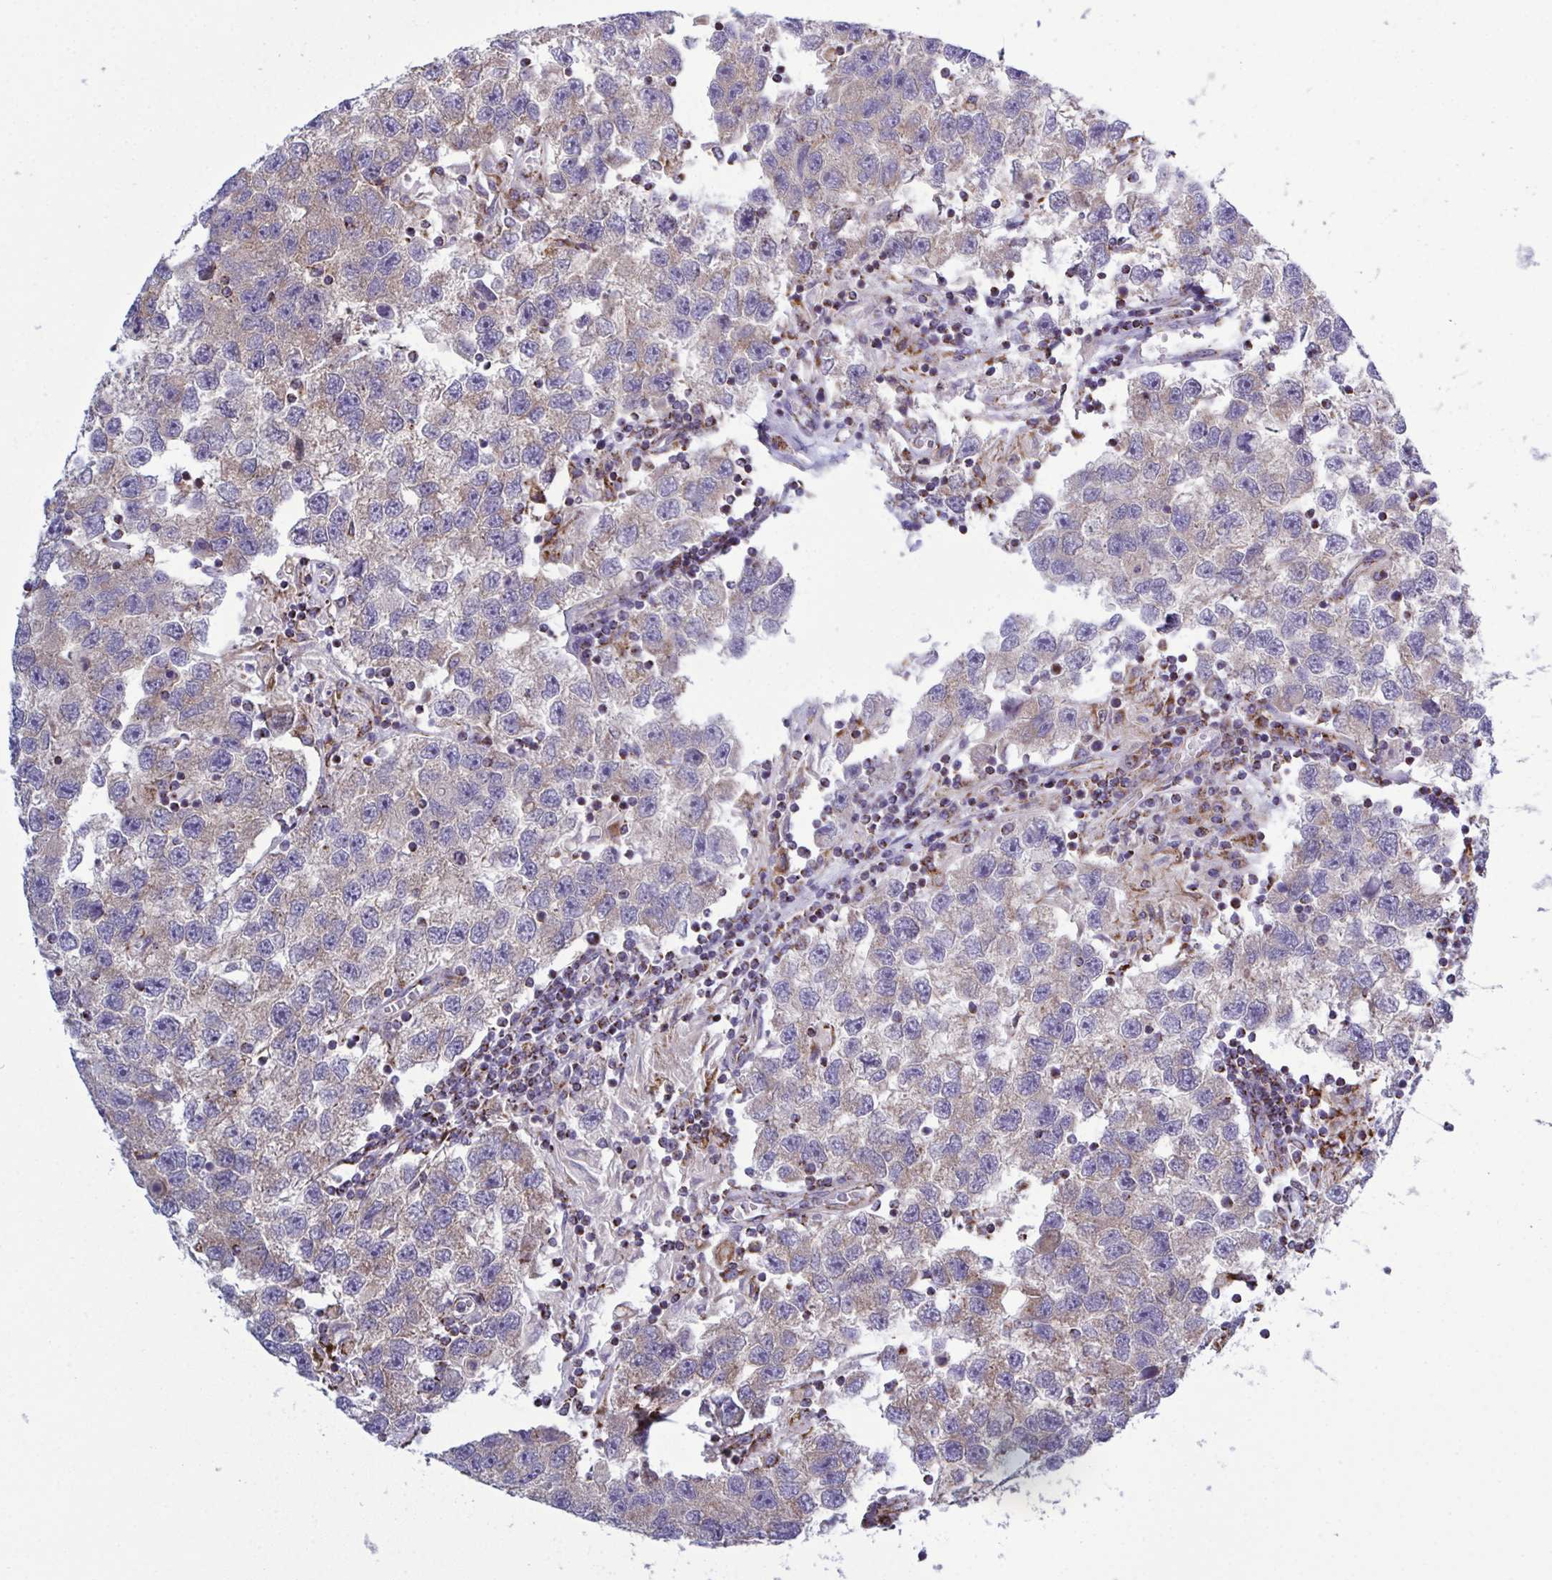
{"staining": {"intensity": "weak", "quantity": "25%-75%", "location": "cytoplasmic/membranous"}, "tissue": "testis cancer", "cell_type": "Tumor cells", "image_type": "cancer", "snomed": [{"axis": "morphology", "description": "Seminoma, NOS"}, {"axis": "topography", "description": "Testis"}], "caption": "A brown stain highlights weak cytoplasmic/membranous staining of a protein in human seminoma (testis) tumor cells. Using DAB (brown) and hematoxylin (blue) stains, captured at high magnification using brightfield microscopy.", "gene": "CSDE1", "patient": {"sex": "male", "age": 26}}